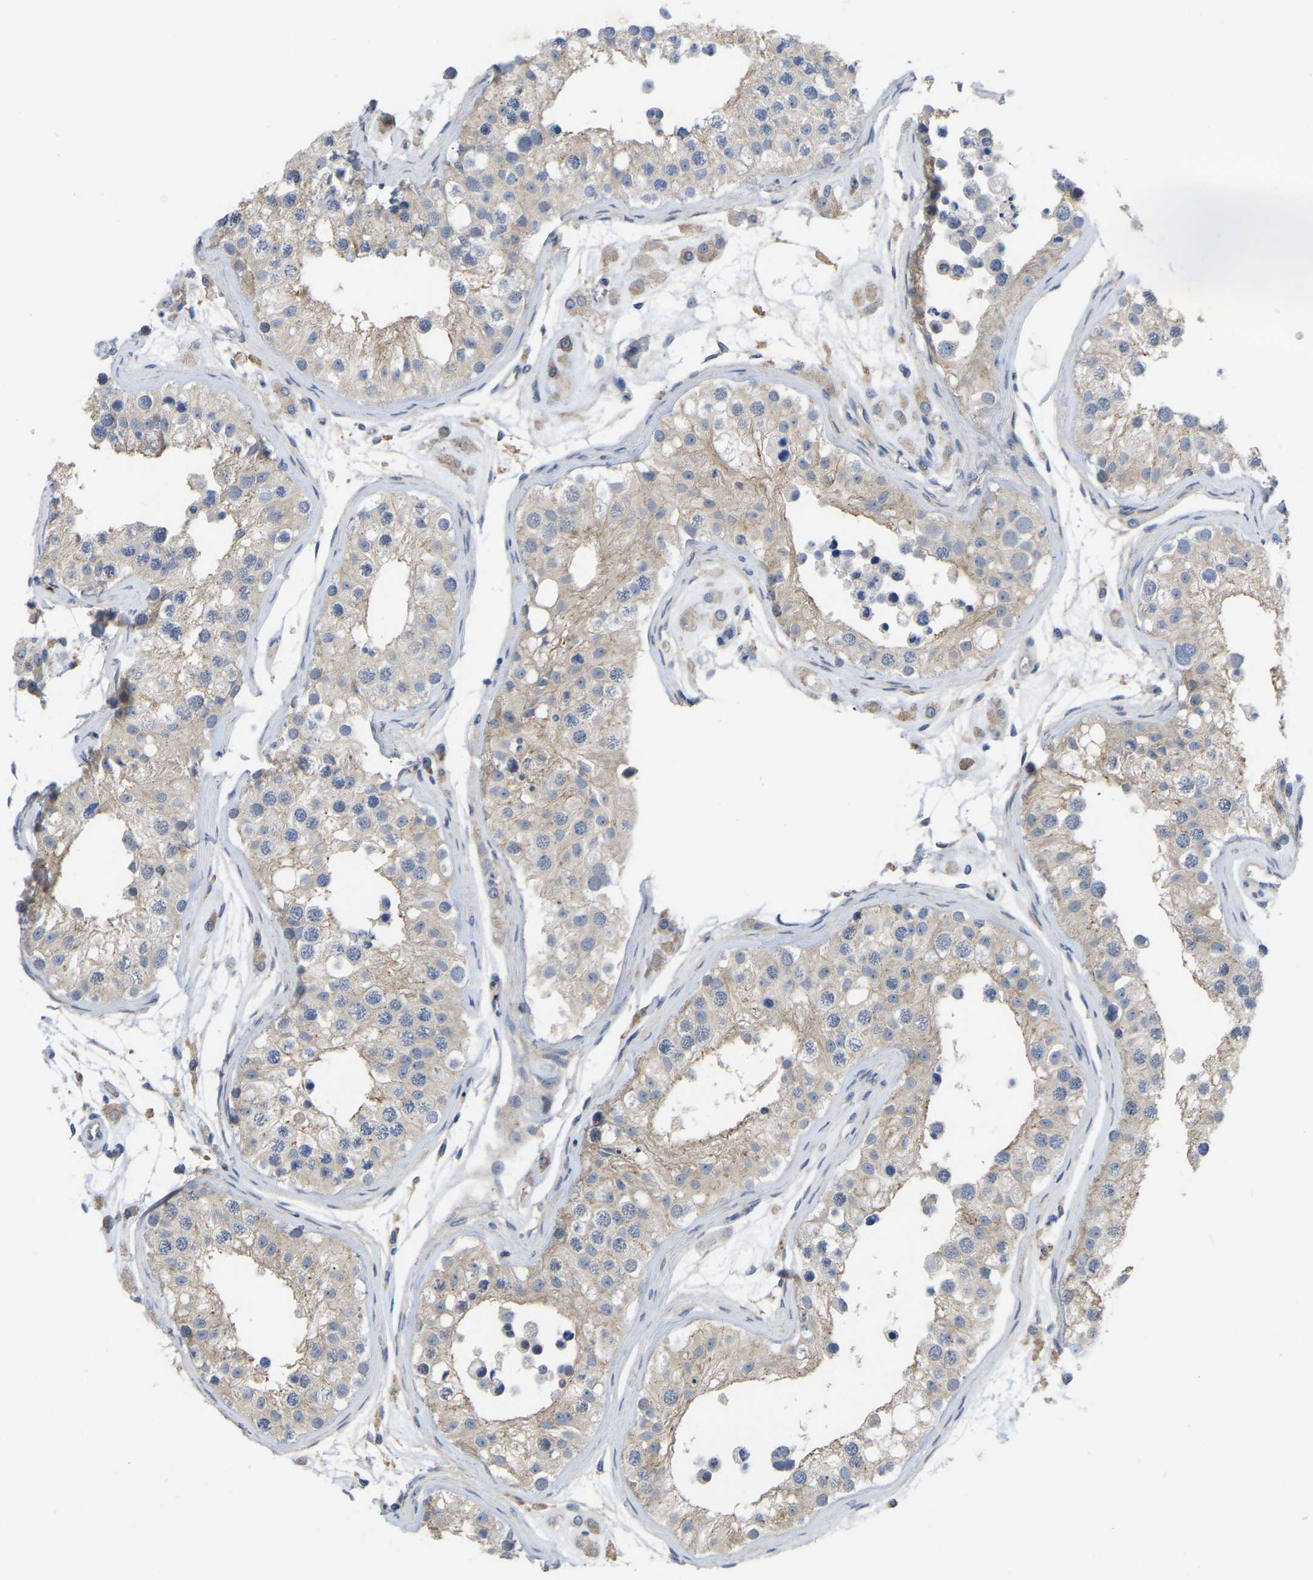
{"staining": {"intensity": "weak", "quantity": "25%-75%", "location": "cytoplasmic/membranous"}, "tissue": "testis", "cell_type": "Cells in seminiferous ducts", "image_type": "normal", "snomed": [{"axis": "morphology", "description": "Normal tissue, NOS"}, {"axis": "morphology", "description": "Adenocarcinoma, metastatic, NOS"}, {"axis": "topography", "description": "Testis"}], "caption": "High-magnification brightfield microscopy of unremarkable testis stained with DAB (3,3'-diaminobenzidine) (brown) and counterstained with hematoxylin (blue). cells in seminiferous ducts exhibit weak cytoplasmic/membranous expression is seen in about25%-75% of cells. (brown staining indicates protein expression, while blue staining denotes nuclei).", "gene": "ZNF449", "patient": {"sex": "male", "age": 26}}